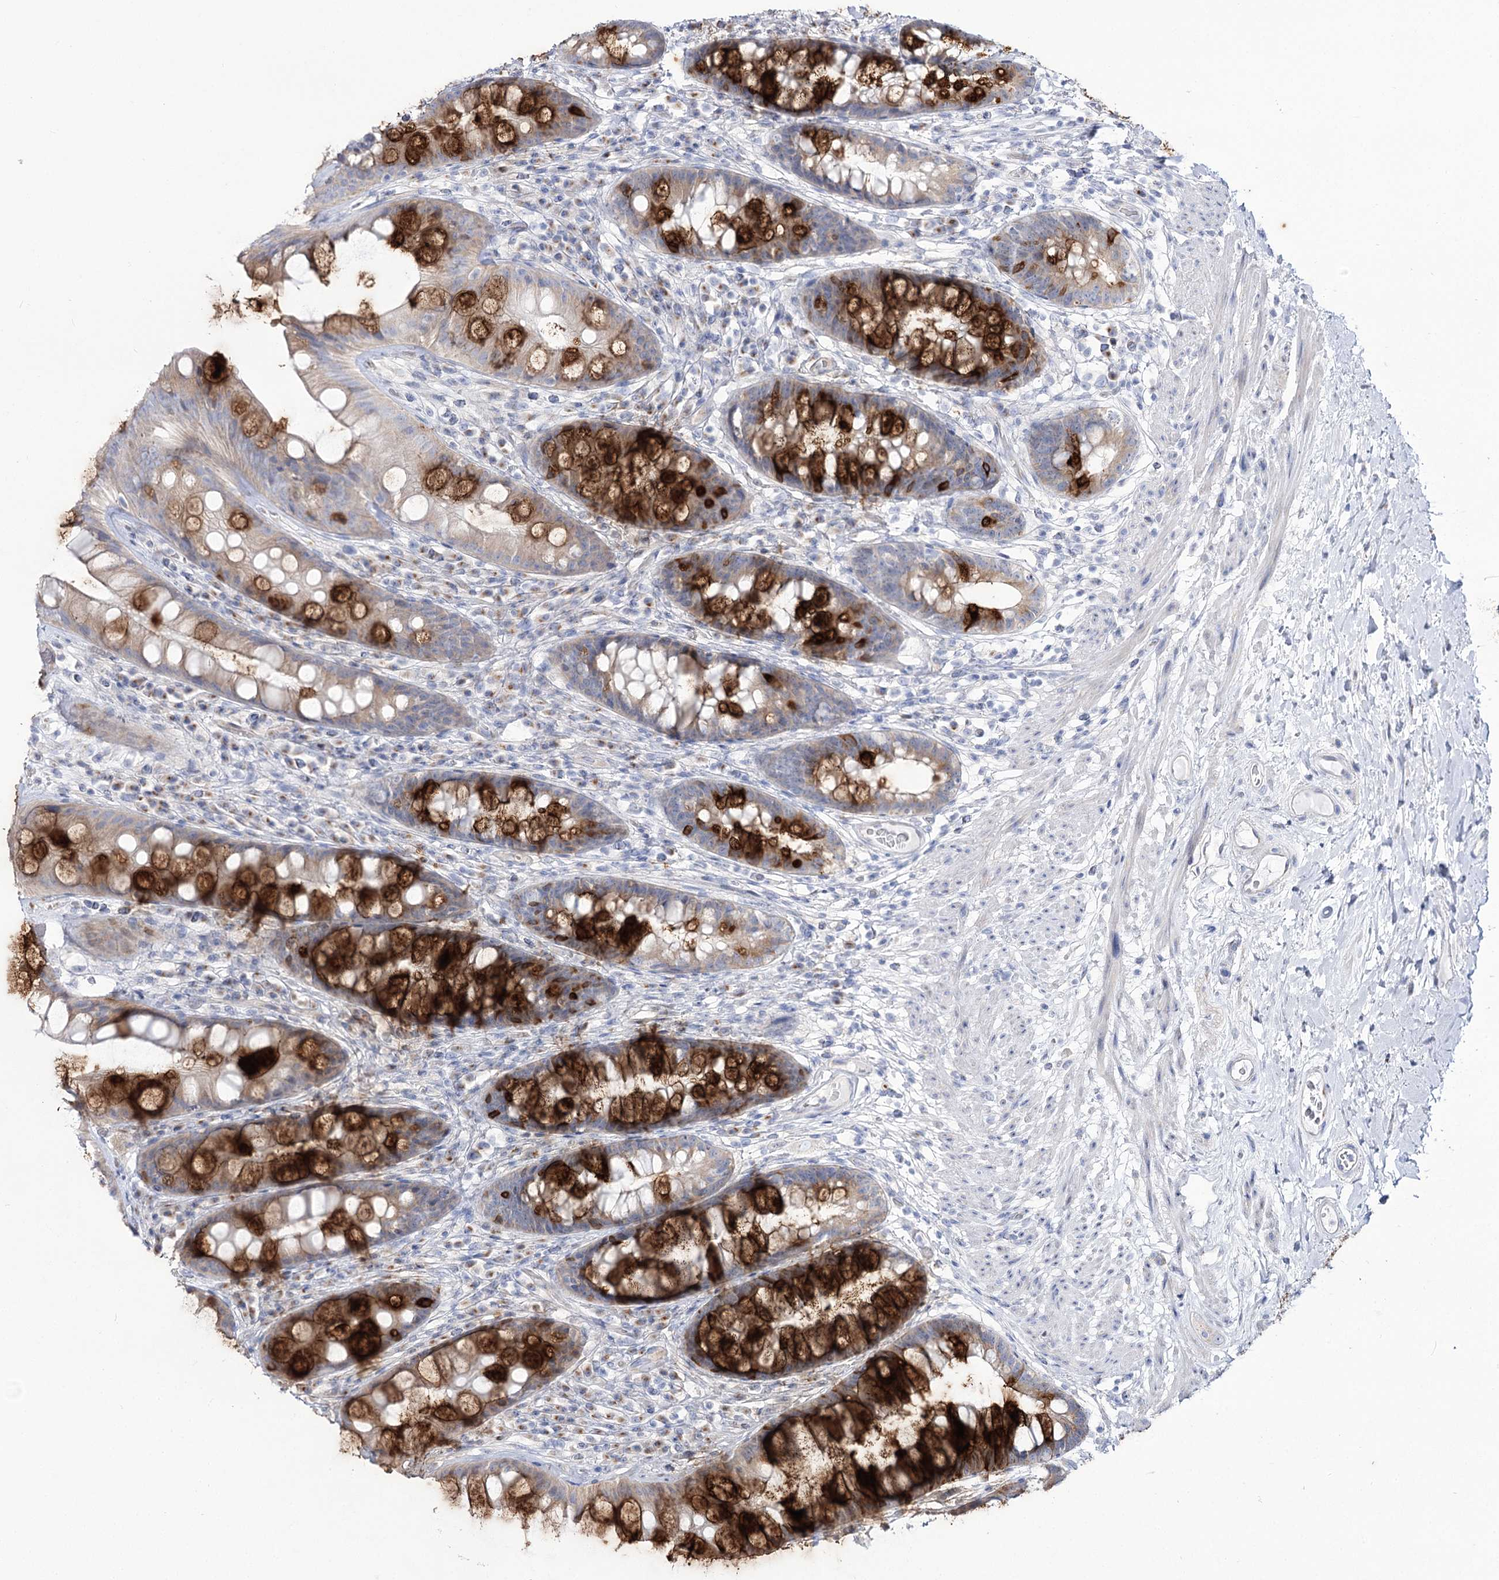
{"staining": {"intensity": "strong", "quantity": ">75%", "location": "cytoplasmic/membranous"}, "tissue": "rectum", "cell_type": "Glandular cells", "image_type": "normal", "snomed": [{"axis": "morphology", "description": "Normal tissue, NOS"}, {"axis": "topography", "description": "Rectum"}], "caption": "Protein expression analysis of benign human rectum reveals strong cytoplasmic/membranous staining in approximately >75% of glandular cells. (DAB (3,3'-diaminobenzidine) IHC with brightfield microscopy, high magnification).", "gene": "SUOX", "patient": {"sex": "male", "age": 74}}